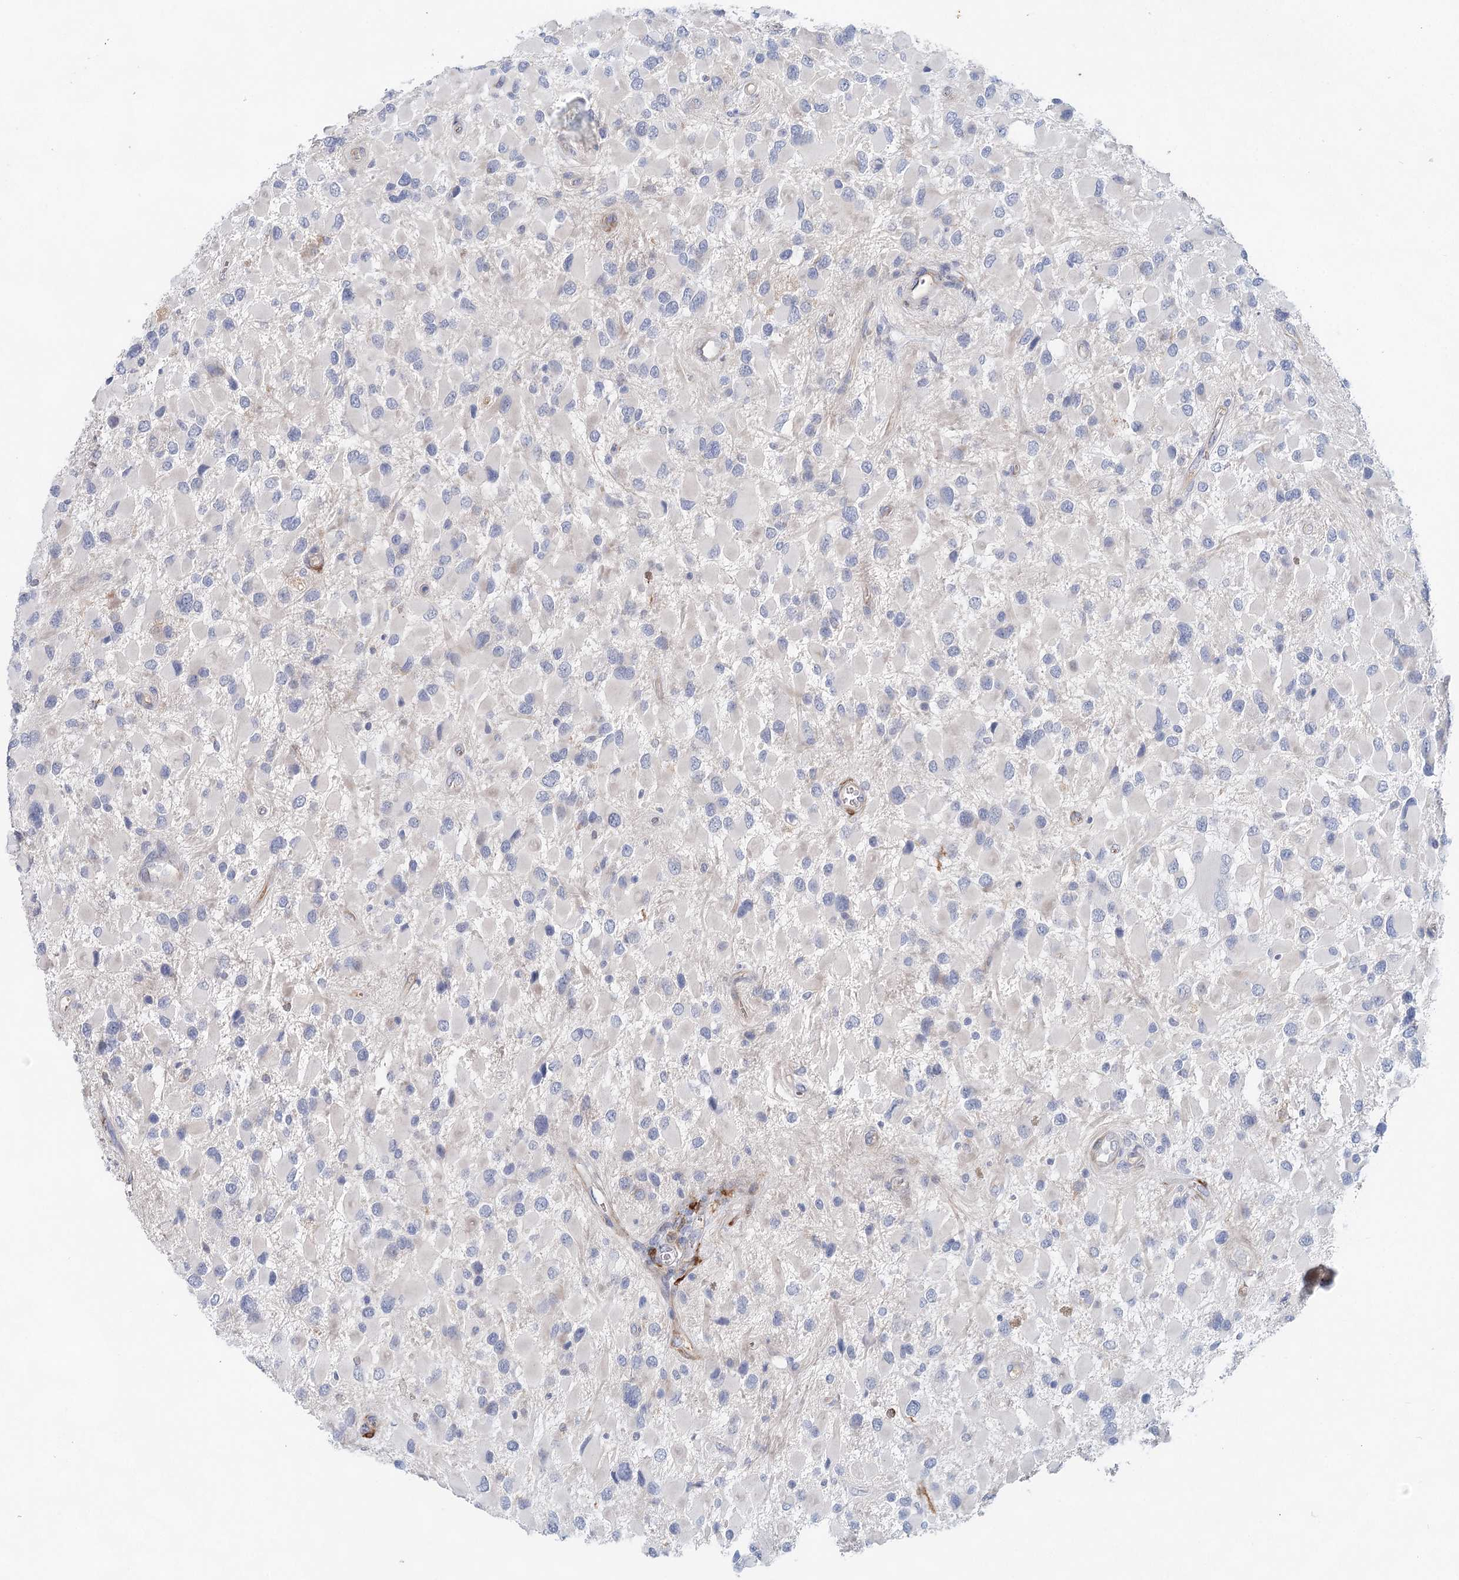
{"staining": {"intensity": "negative", "quantity": "none", "location": "none"}, "tissue": "glioma", "cell_type": "Tumor cells", "image_type": "cancer", "snomed": [{"axis": "morphology", "description": "Glioma, malignant, High grade"}, {"axis": "topography", "description": "Brain"}], "caption": "Malignant glioma (high-grade) was stained to show a protein in brown. There is no significant staining in tumor cells.", "gene": "SLC19A3", "patient": {"sex": "male", "age": 53}}